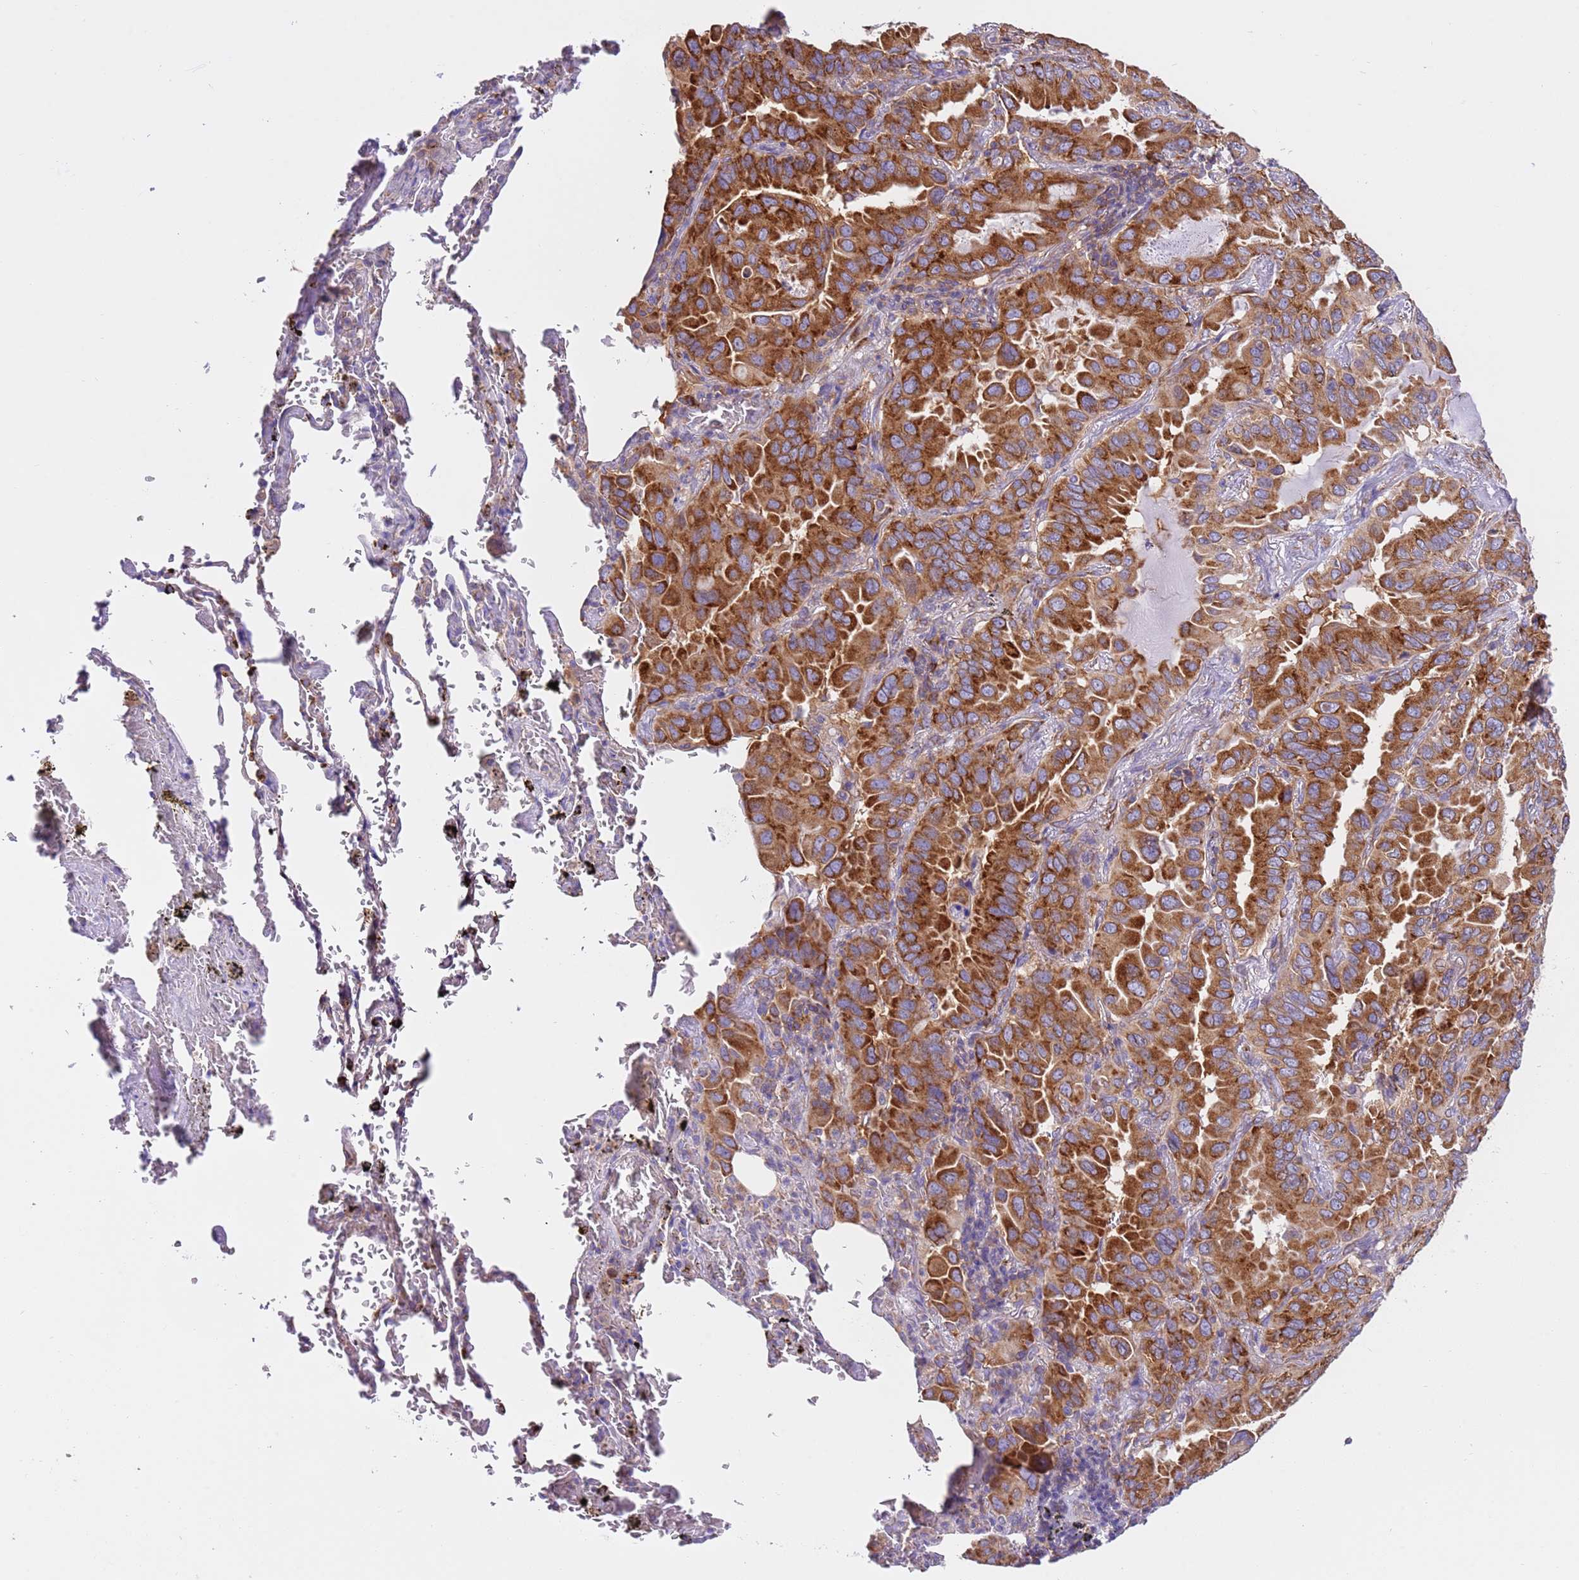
{"staining": {"intensity": "strong", "quantity": ">75%", "location": "cytoplasmic/membranous"}, "tissue": "lung cancer", "cell_type": "Tumor cells", "image_type": "cancer", "snomed": [{"axis": "morphology", "description": "Adenocarcinoma, NOS"}, {"axis": "topography", "description": "Lung"}], "caption": "Immunohistochemical staining of adenocarcinoma (lung) demonstrates strong cytoplasmic/membranous protein positivity in approximately >75% of tumor cells.", "gene": "VARS1", "patient": {"sex": "male", "age": 64}}